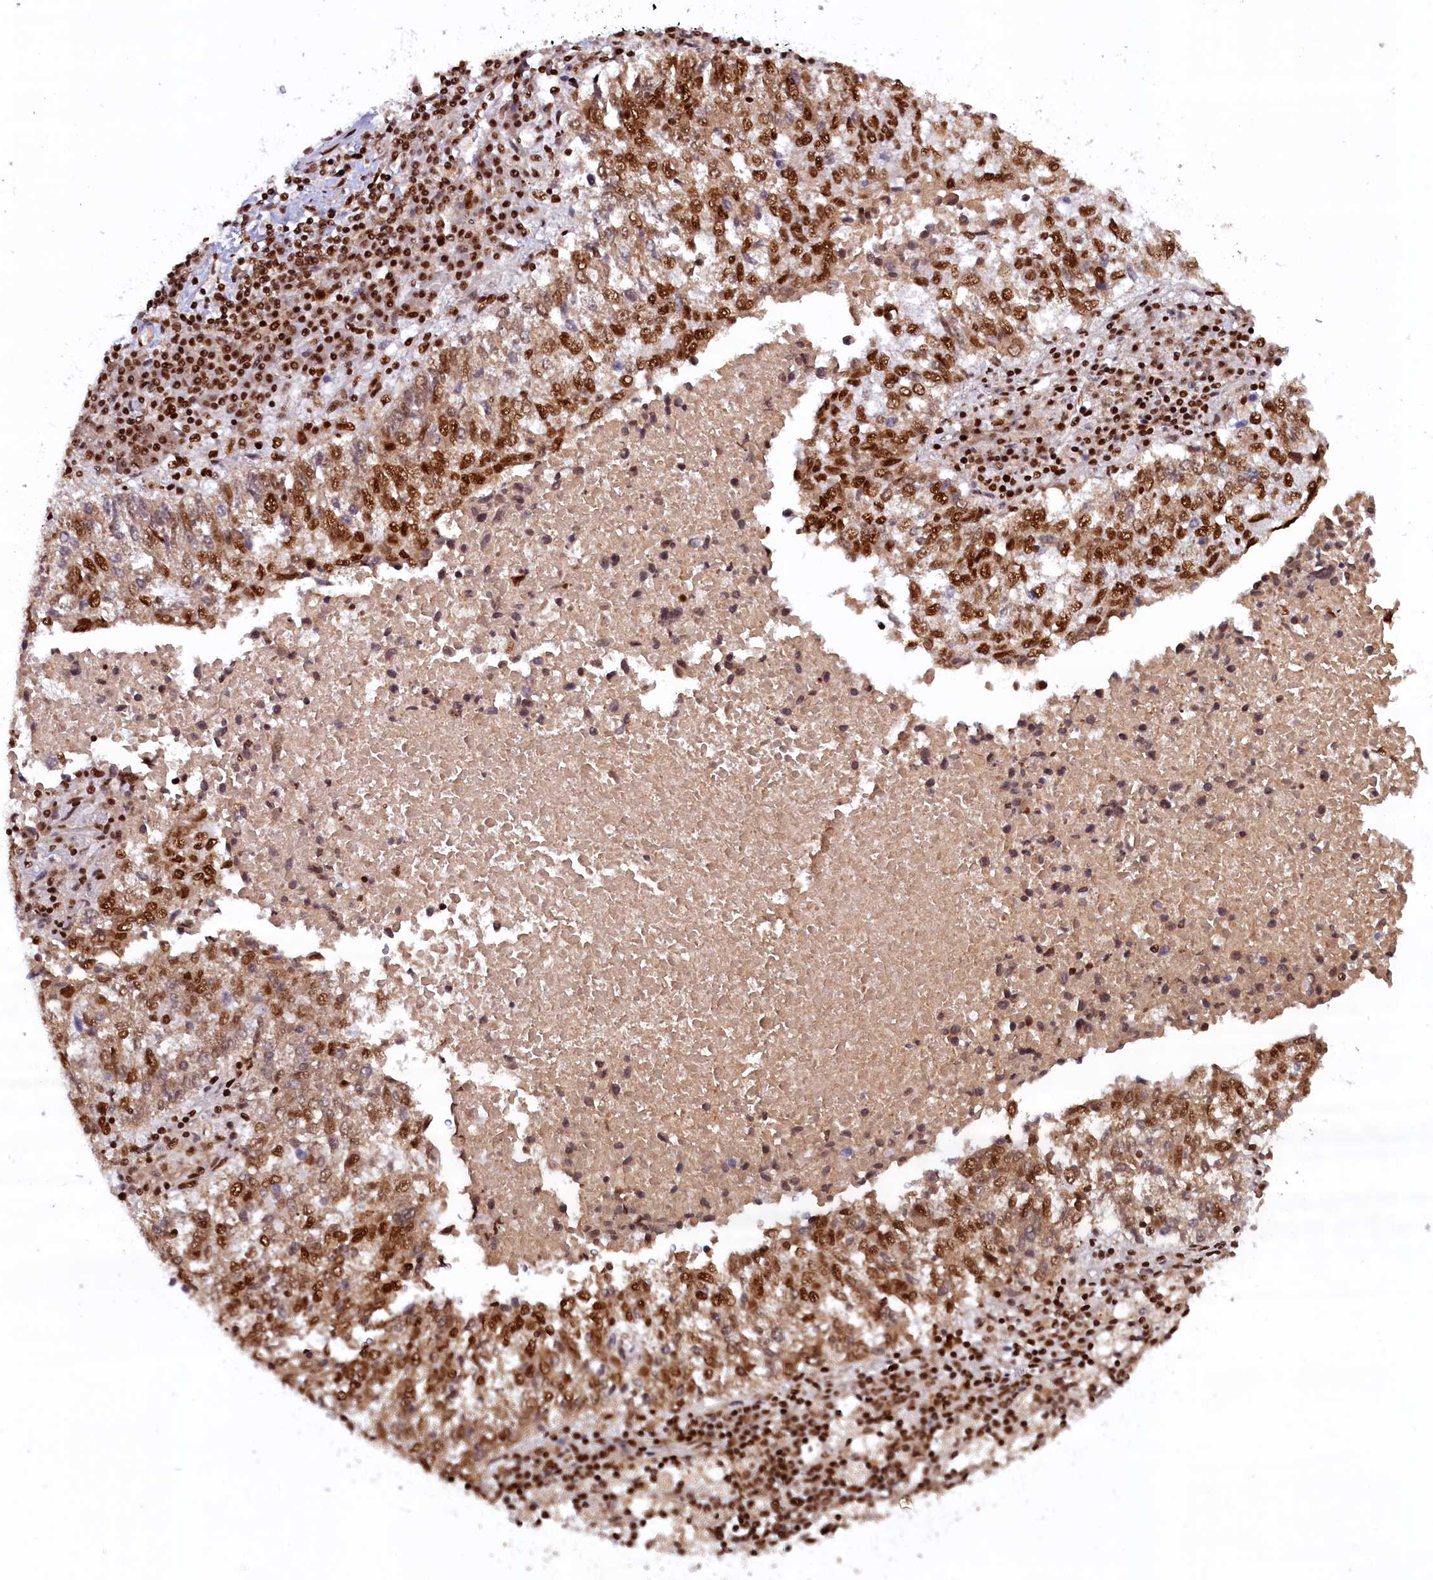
{"staining": {"intensity": "strong", "quantity": ">75%", "location": "nuclear"}, "tissue": "lung cancer", "cell_type": "Tumor cells", "image_type": "cancer", "snomed": [{"axis": "morphology", "description": "Squamous cell carcinoma, NOS"}, {"axis": "topography", "description": "Lung"}], "caption": "This photomicrograph exhibits lung cancer stained with immunohistochemistry to label a protein in brown. The nuclear of tumor cells show strong positivity for the protein. Nuclei are counter-stained blue.", "gene": "ZC3H18", "patient": {"sex": "male", "age": 73}}